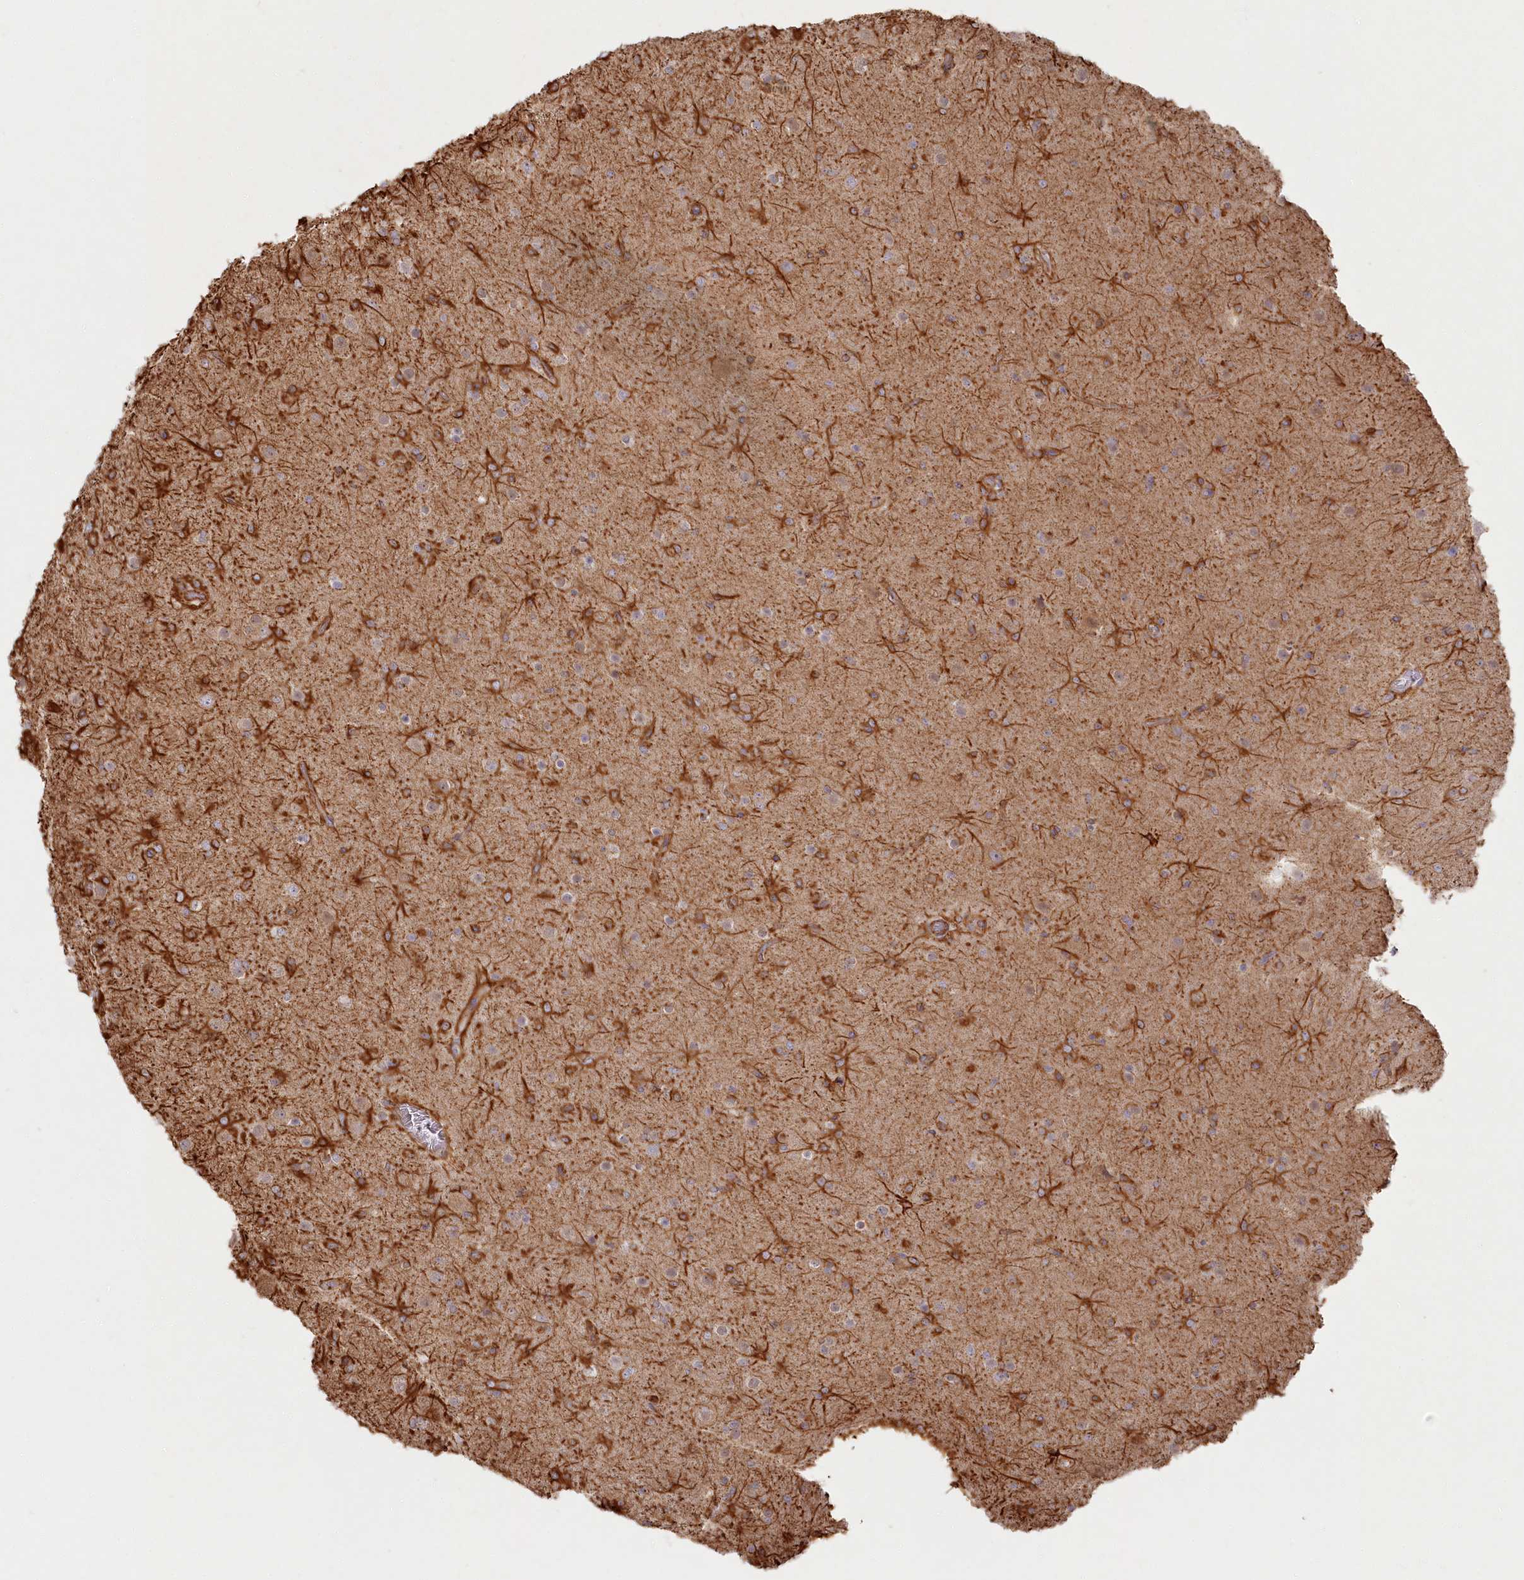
{"staining": {"intensity": "negative", "quantity": "none", "location": "none"}, "tissue": "glioma", "cell_type": "Tumor cells", "image_type": "cancer", "snomed": [{"axis": "morphology", "description": "Glioma, malignant, Low grade"}, {"axis": "topography", "description": "Brain"}], "caption": "The micrograph reveals no staining of tumor cells in low-grade glioma (malignant).", "gene": "TTC1", "patient": {"sex": "male", "age": 65}}